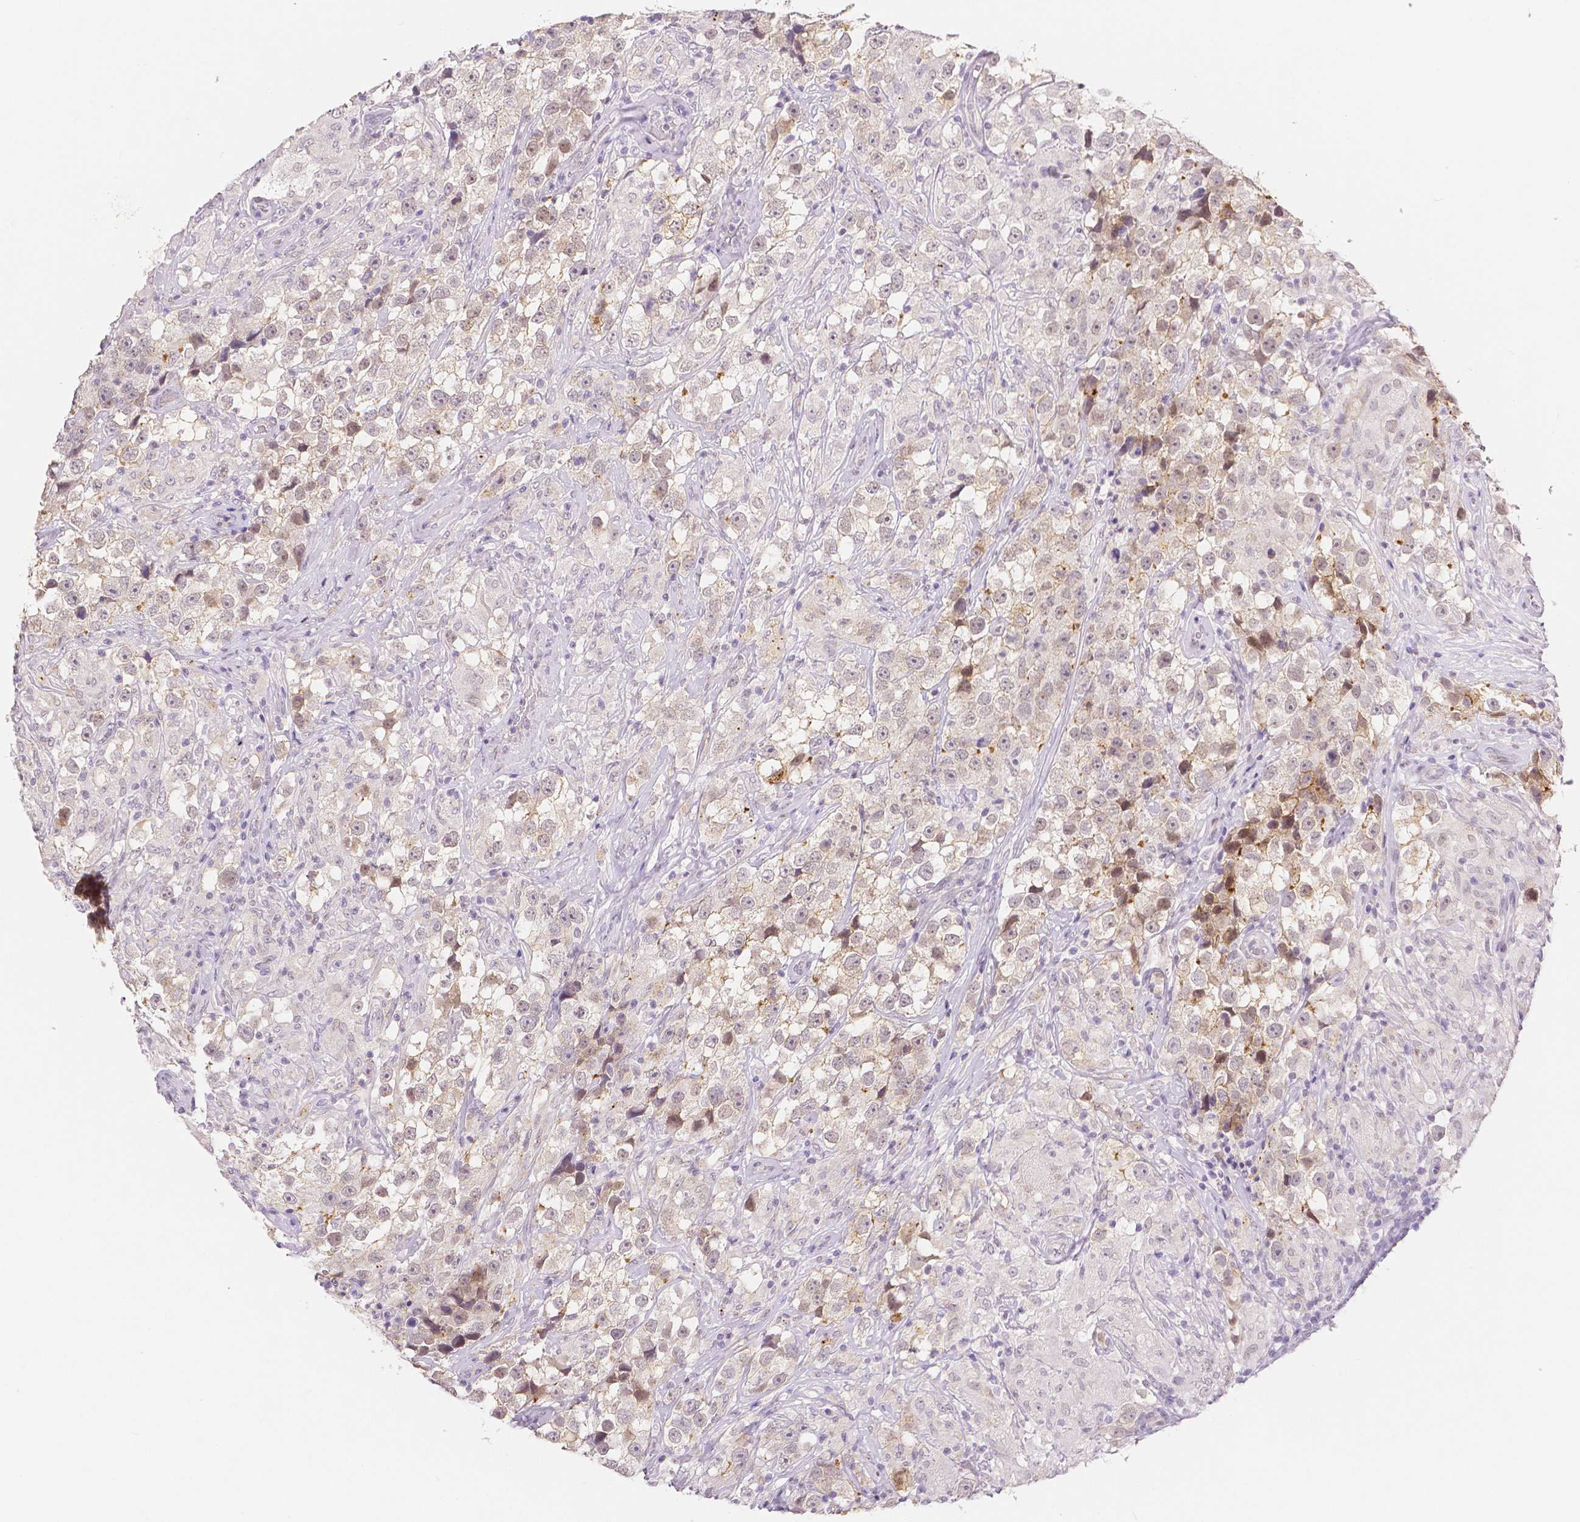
{"staining": {"intensity": "moderate", "quantity": "<25%", "location": "cytoplasmic/membranous,nuclear"}, "tissue": "testis cancer", "cell_type": "Tumor cells", "image_type": "cancer", "snomed": [{"axis": "morphology", "description": "Seminoma, NOS"}, {"axis": "topography", "description": "Testis"}], "caption": "IHC histopathology image of neoplastic tissue: seminoma (testis) stained using IHC displays low levels of moderate protein expression localized specifically in the cytoplasmic/membranous and nuclear of tumor cells, appearing as a cytoplasmic/membranous and nuclear brown color.", "gene": "OCLN", "patient": {"sex": "male", "age": 46}}